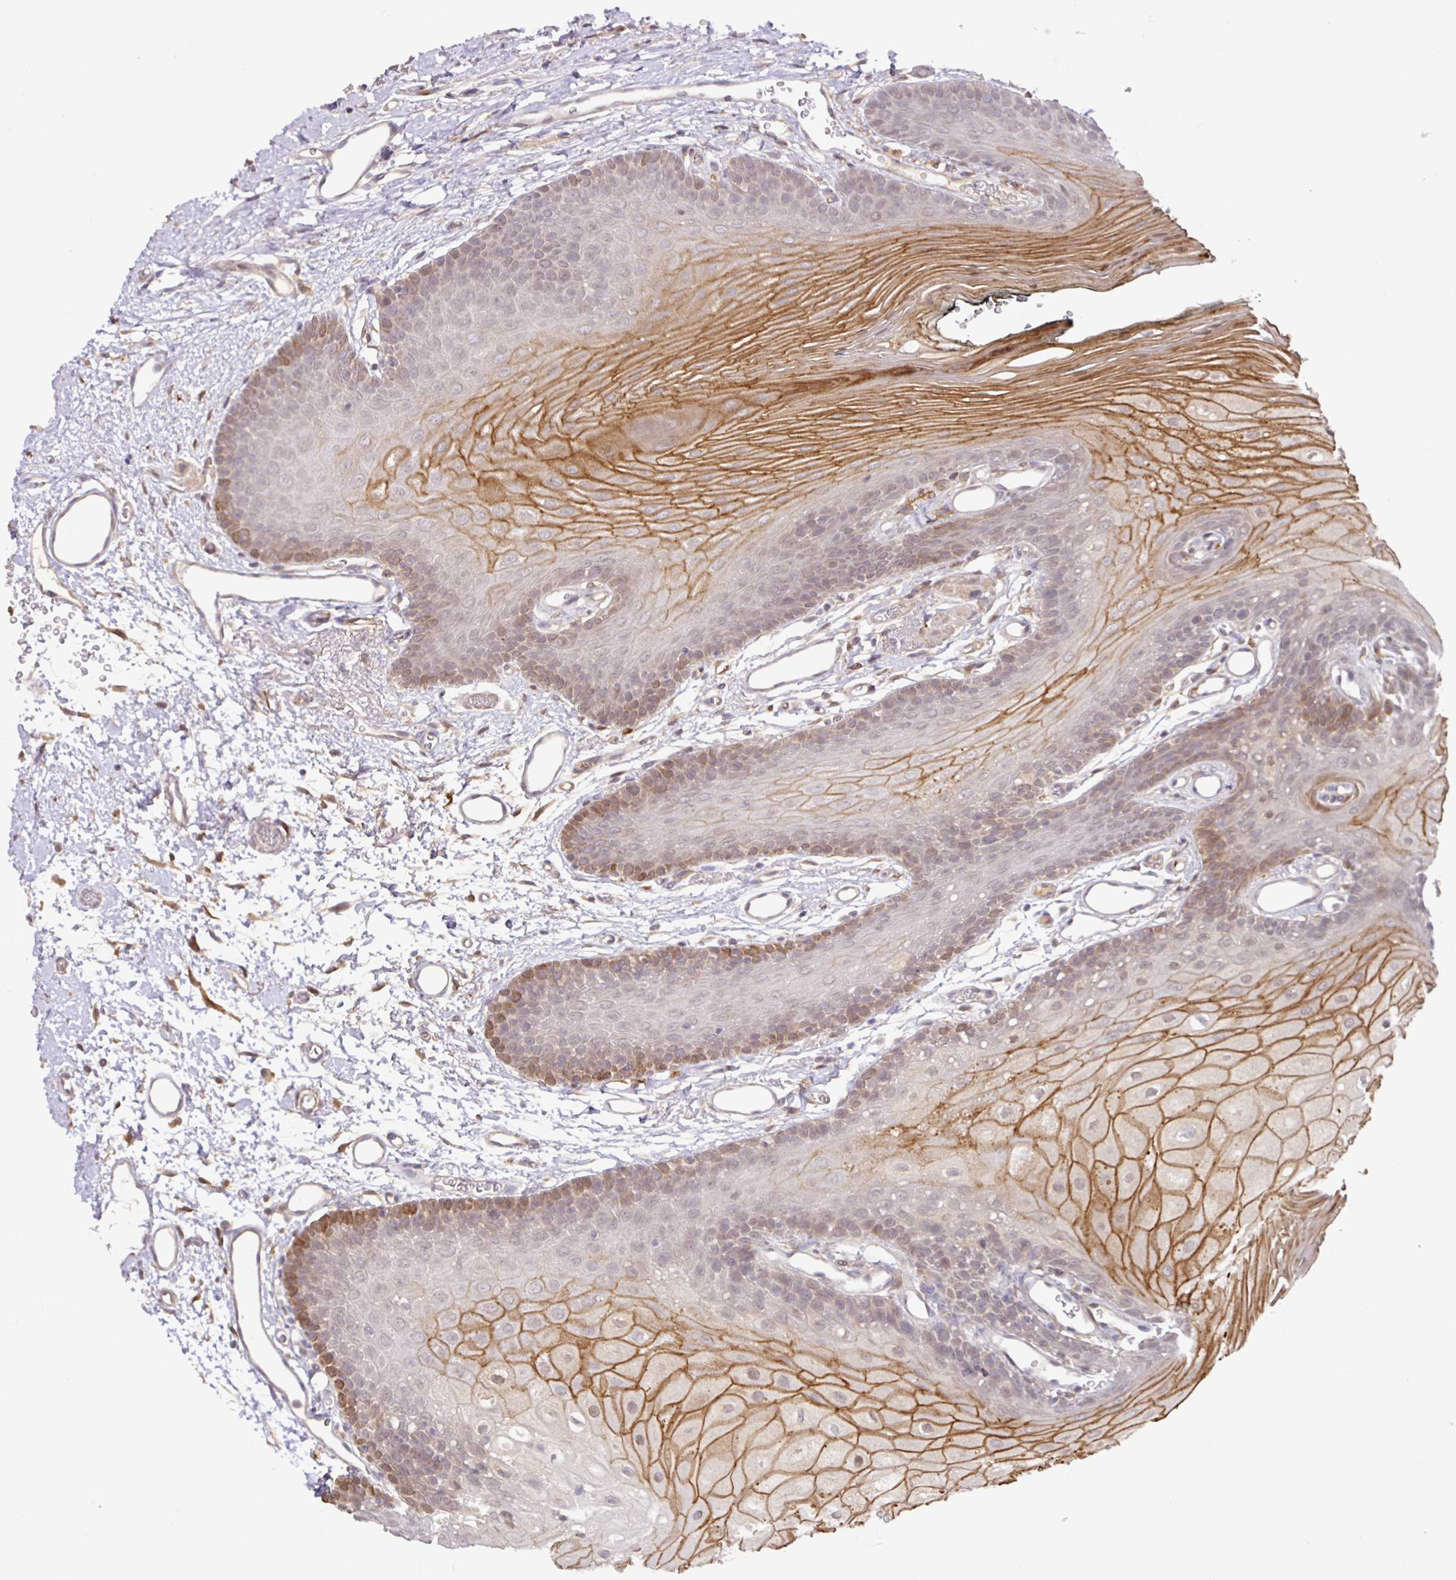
{"staining": {"intensity": "moderate", "quantity": "25%-75%", "location": "cytoplasmic/membranous,nuclear"}, "tissue": "oral mucosa", "cell_type": "Squamous epithelial cells", "image_type": "normal", "snomed": [{"axis": "morphology", "description": "Normal tissue, NOS"}, {"axis": "morphology", "description": "Squamous cell carcinoma, NOS"}, {"axis": "topography", "description": "Oral tissue"}, {"axis": "topography", "description": "Head-Neck"}], "caption": "Immunohistochemistry of unremarkable human oral mucosa shows medium levels of moderate cytoplasmic/membranous,nuclear staining in approximately 25%-75% of squamous epithelial cells. The staining was performed using DAB to visualize the protein expression in brown, while the nuclei were stained in blue with hematoxylin (Magnification: 20x).", "gene": "GCNT7", "patient": {"sex": "female", "age": 81}}